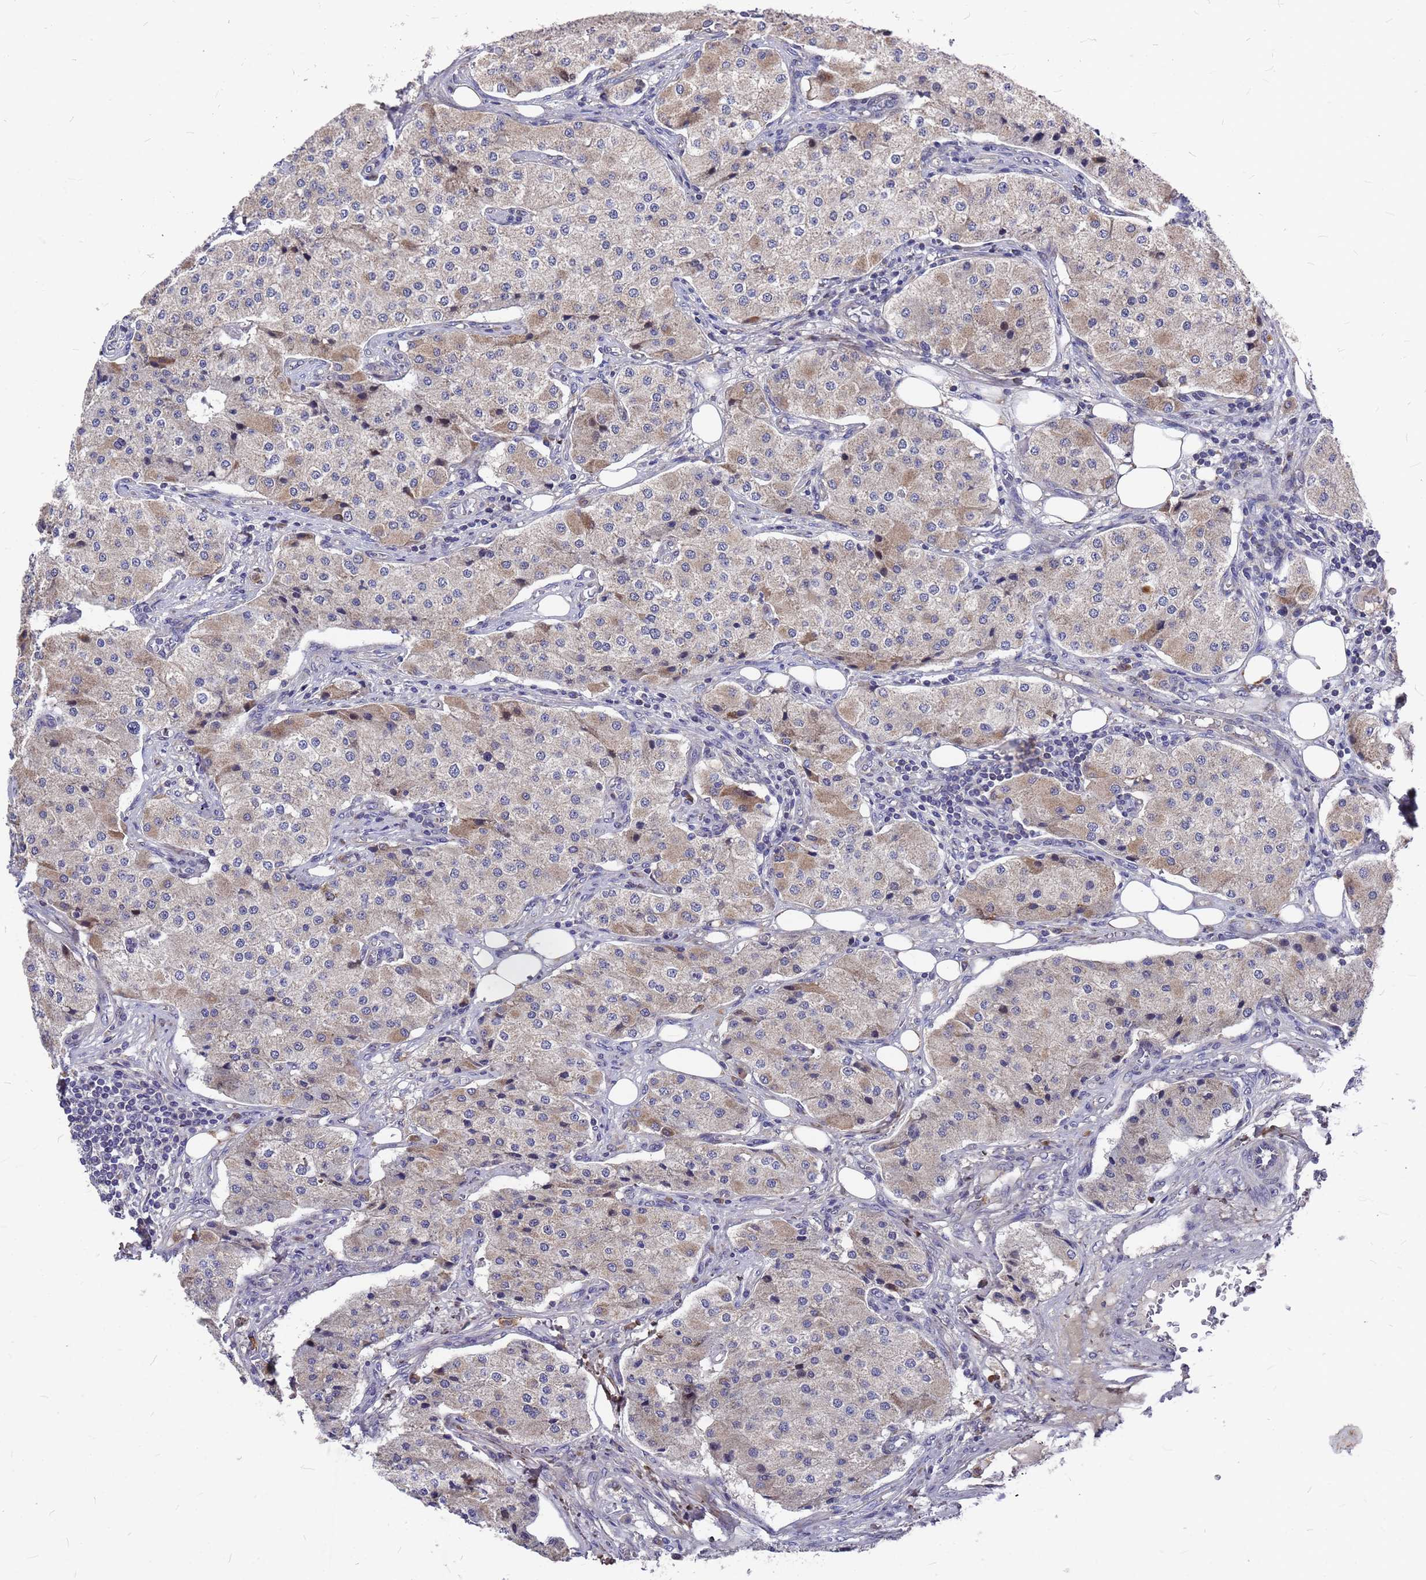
{"staining": {"intensity": "weak", "quantity": "<25%", "location": "cytoplasmic/membranous"}, "tissue": "carcinoid", "cell_type": "Tumor cells", "image_type": "cancer", "snomed": [{"axis": "morphology", "description": "Carcinoid, malignant, NOS"}, {"axis": "topography", "description": "Colon"}], "caption": "Immunohistochemical staining of human carcinoid (malignant) displays no significant expression in tumor cells.", "gene": "ZNF717", "patient": {"sex": "female", "age": 52}}